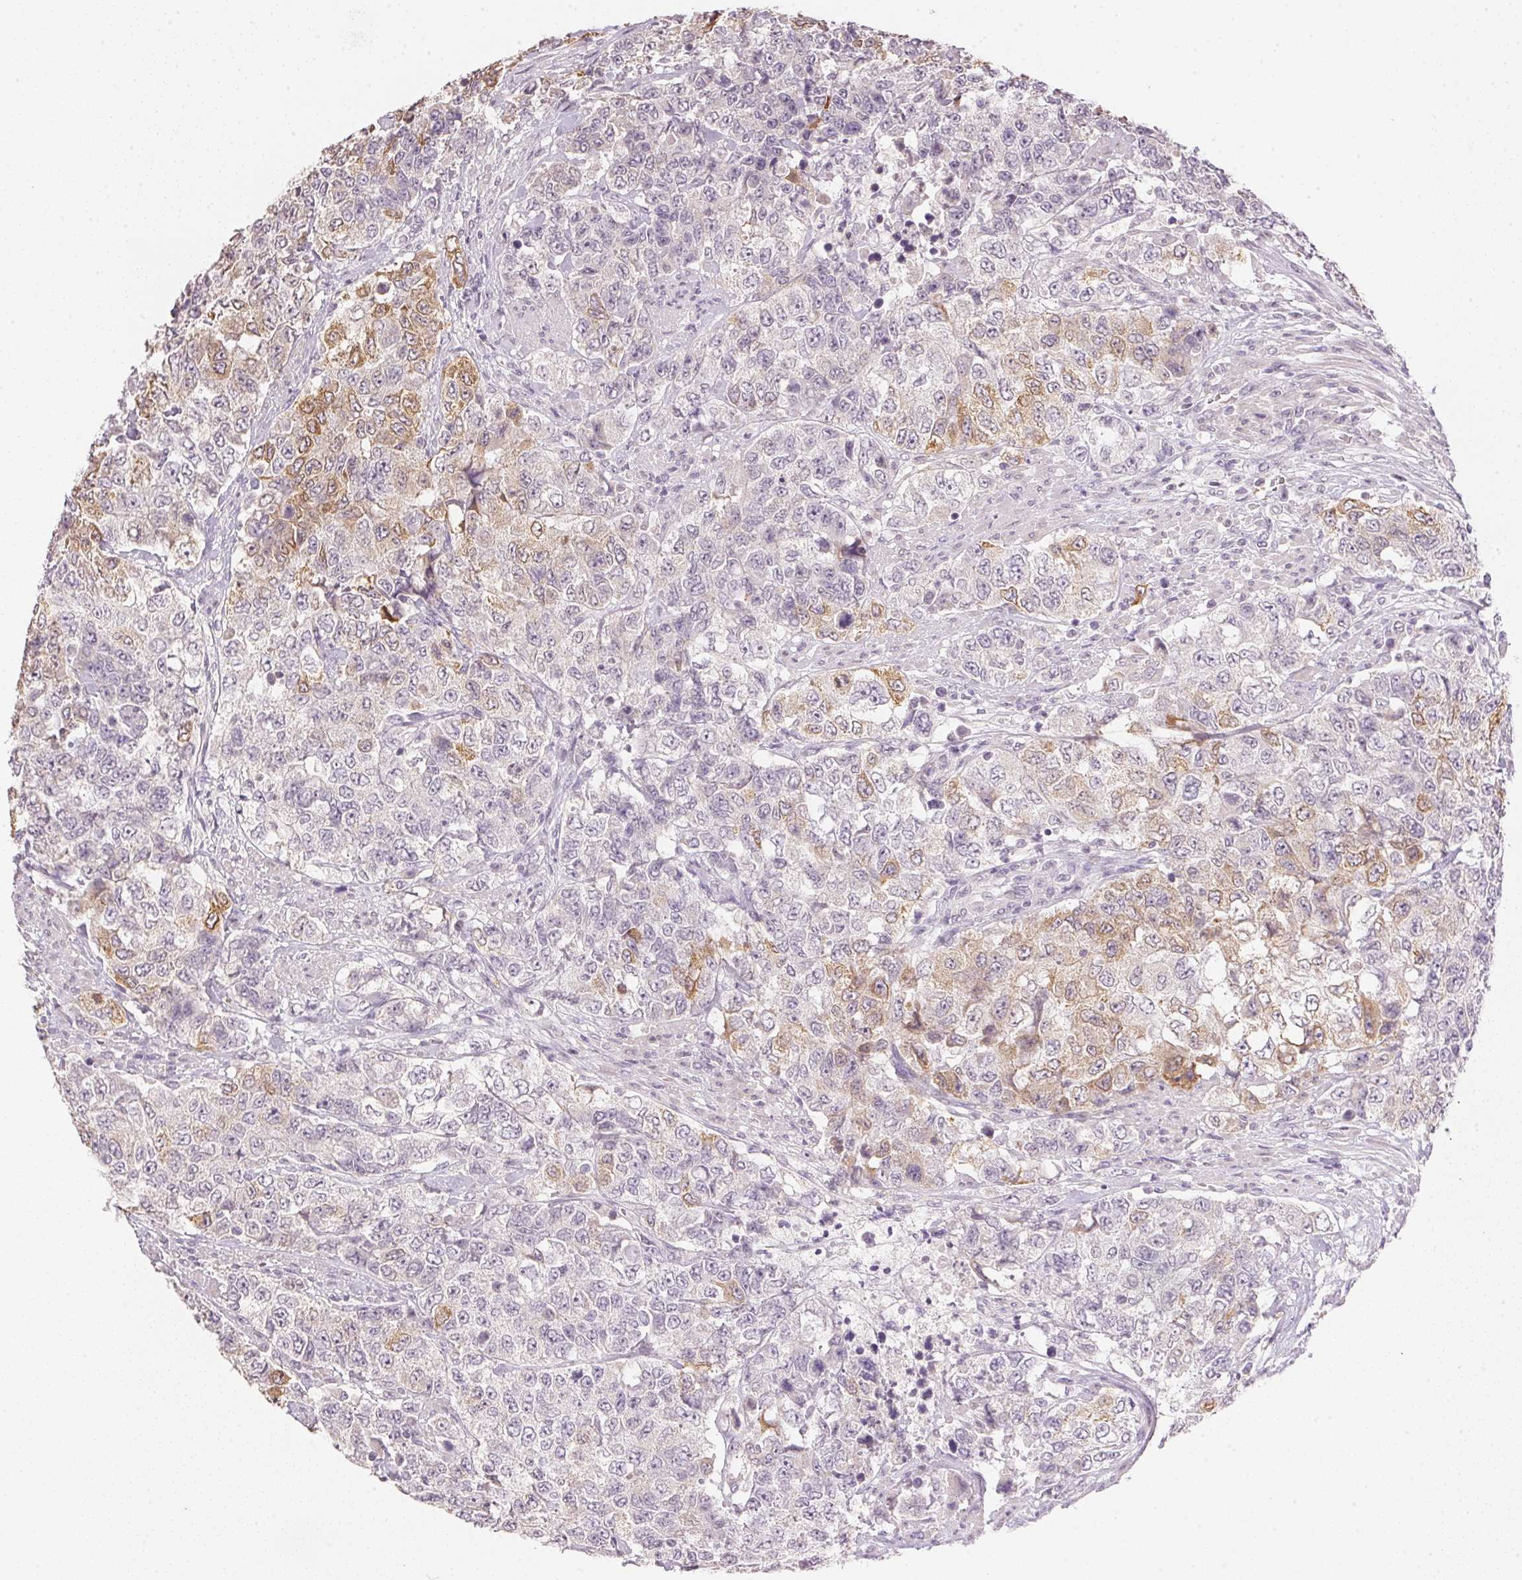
{"staining": {"intensity": "moderate", "quantity": "<25%", "location": "cytoplasmic/membranous"}, "tissue": "urothelial cancer", "cell_type": "Tumor cells", "image_type": "cancer", "snomed": [{"axis": "morphology", "description": "Urothelial carcinoma, High grade"}, {"axis": "topography", "description": "Urinary bladder"}], "caption": "An image showing moderate cytoplasmic/membranous positivity in about <25% of tumor cells in urothelial cancer, as visualized by brown immunohistochemical staining.", "gene": "DHCR24", "patient": {"sex": "female", "age": 78}}